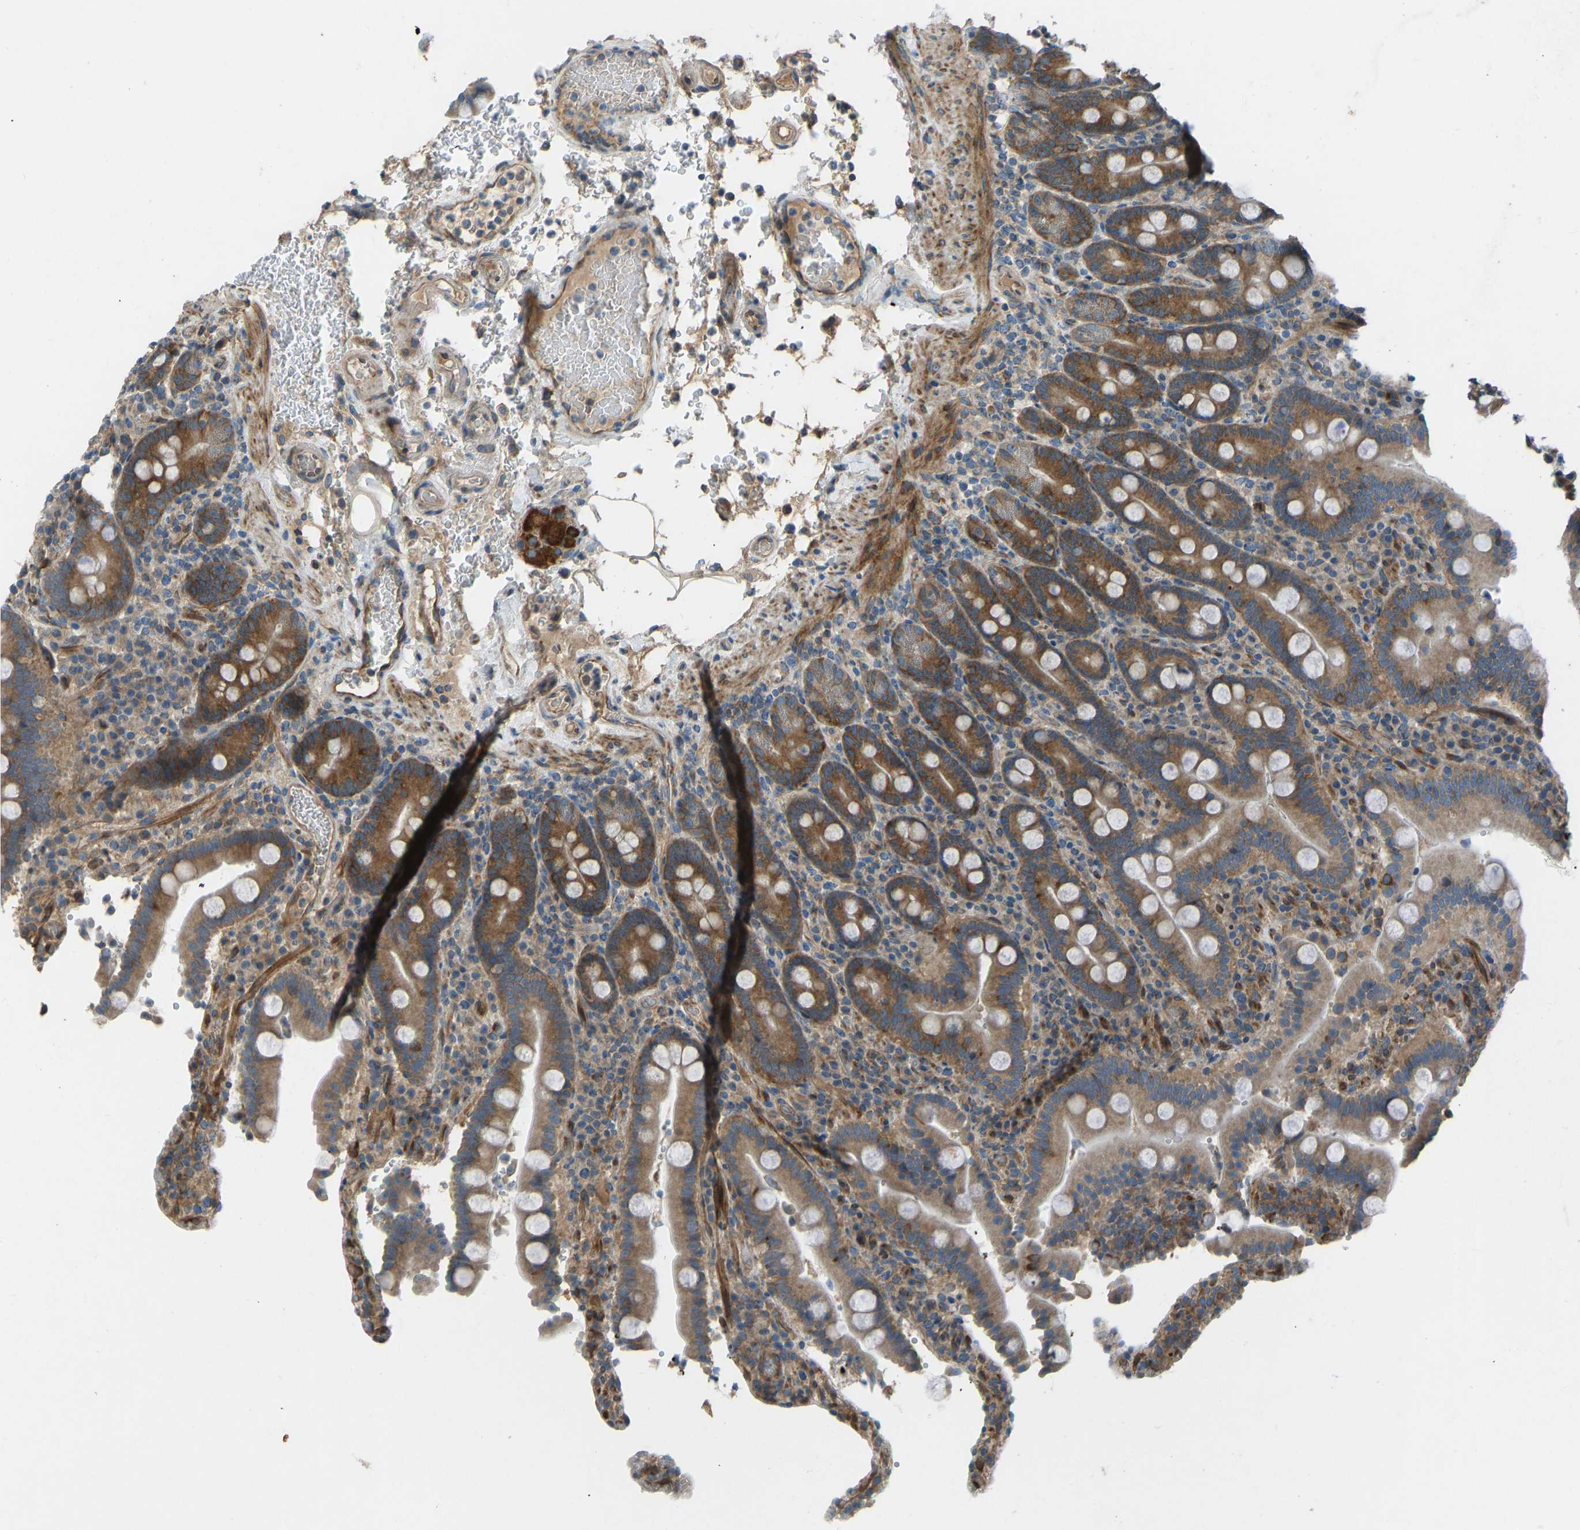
{"staining": {"intensity": "moderate", "quantity": ">75%", "location": "cytoplasmic/membranous"}, "tissue": "duodenum", "cell_type": "Glandular cells", "image_type": "normal", "snomed": [{"axis": "morphology", "description": "Normal tissue, NOS"}, {"axis": "topography", "description": "Small intestine, NOS"}], "caption": "Human duodenum stained with a protein marker displays moderate staining in glandular cells.", "gene": "STAU2", "patient": {"sex": "female", "age": 71}}